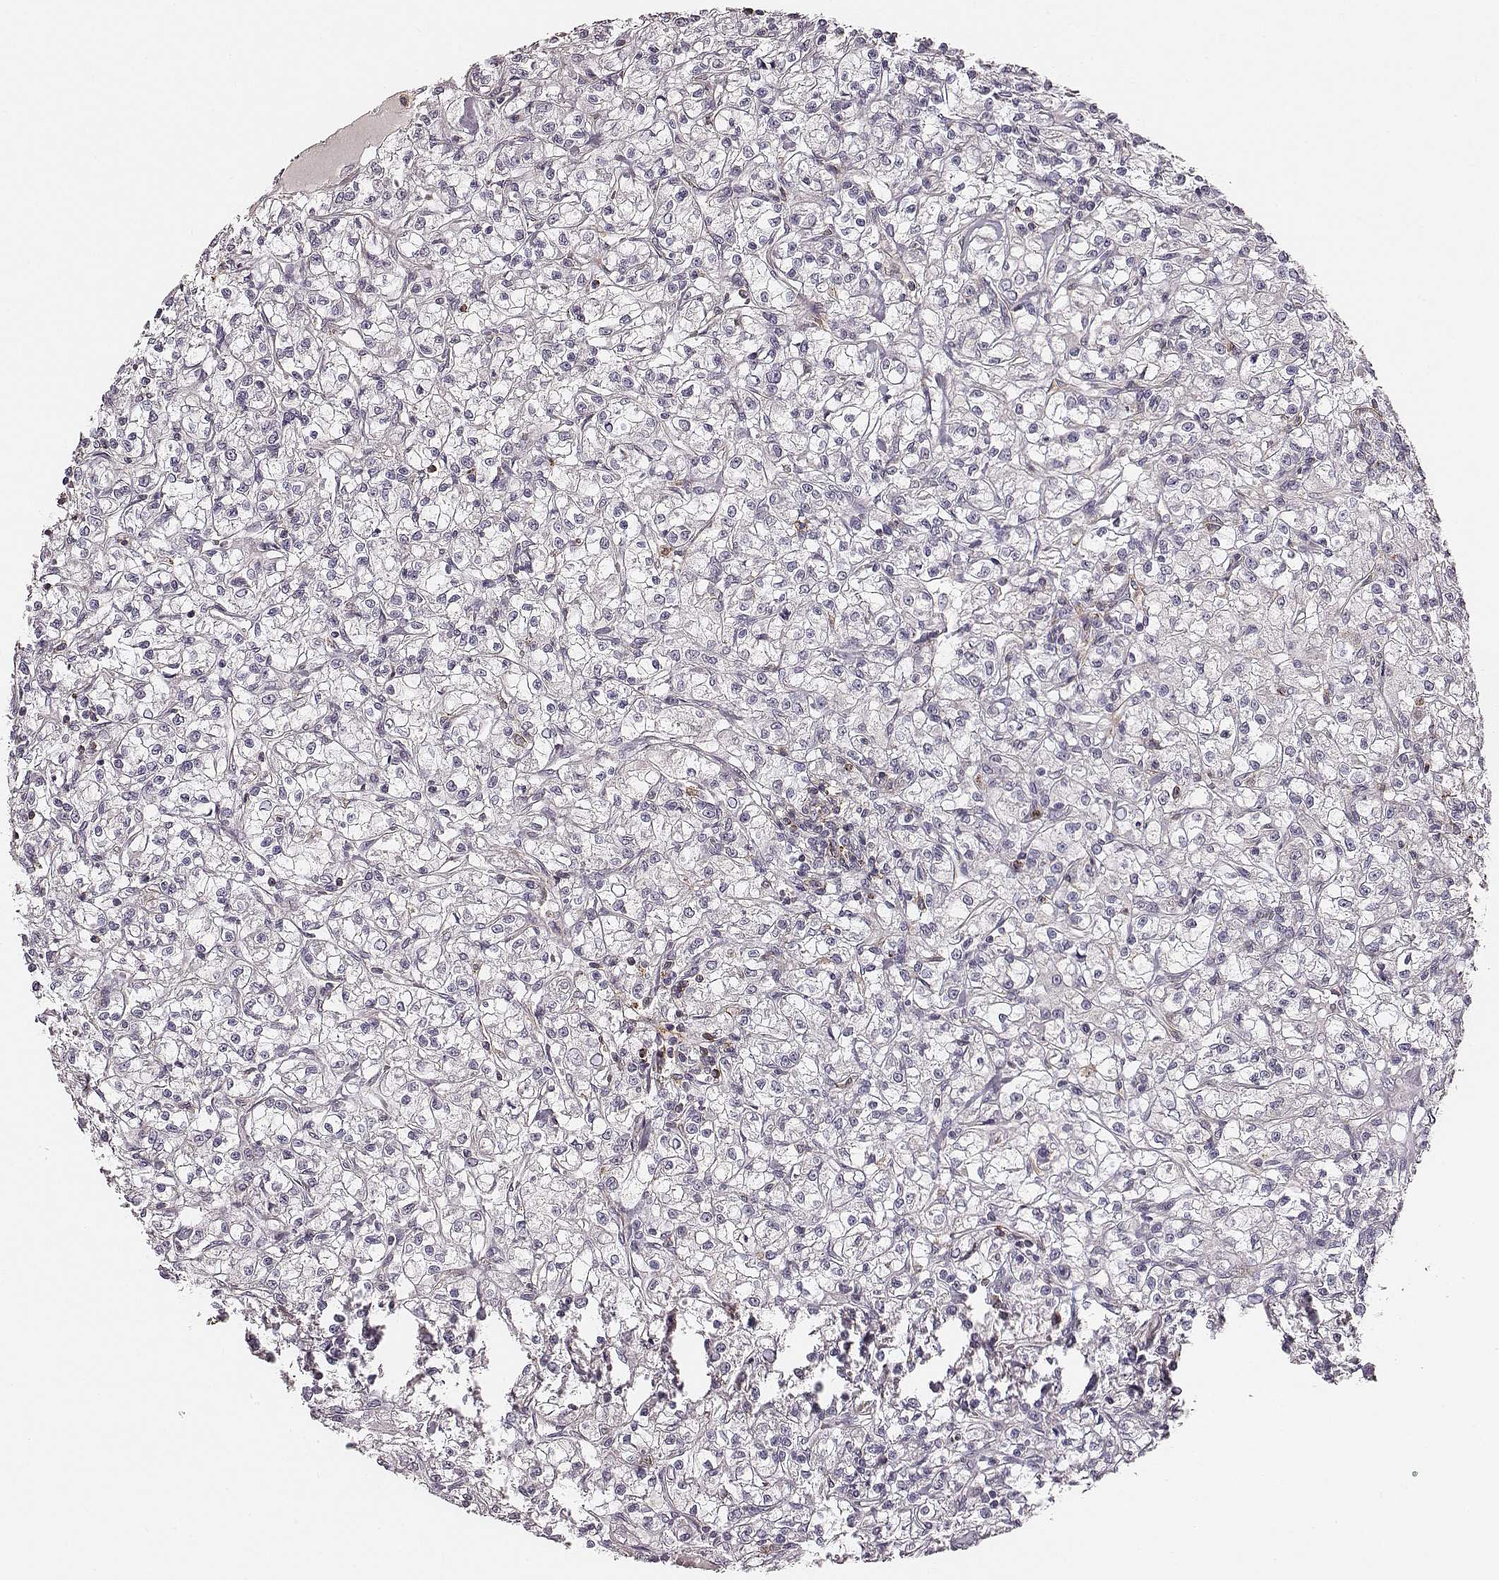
{"staining": {"intensity": "negative", "quantity": "none", "location": "none"}, "tissue": "renal cancer", "cell_type": "Tumor cells", "image_type": "cancer", "snomed": [{"axis": "morphology", "description": "Adenocarcinoma, NOS"}, {"axis": "topography", "description": "Kidney"}], "caption": "This image is of adenocarcinoma (renal) stained with immunohistochemistry (IHC) to label a protein in brown with the nuclei are counter-stained blue. There is no staining in tumor cells.", "gene": "ZYX", "patient": {"sex": "female", "age": 59}}